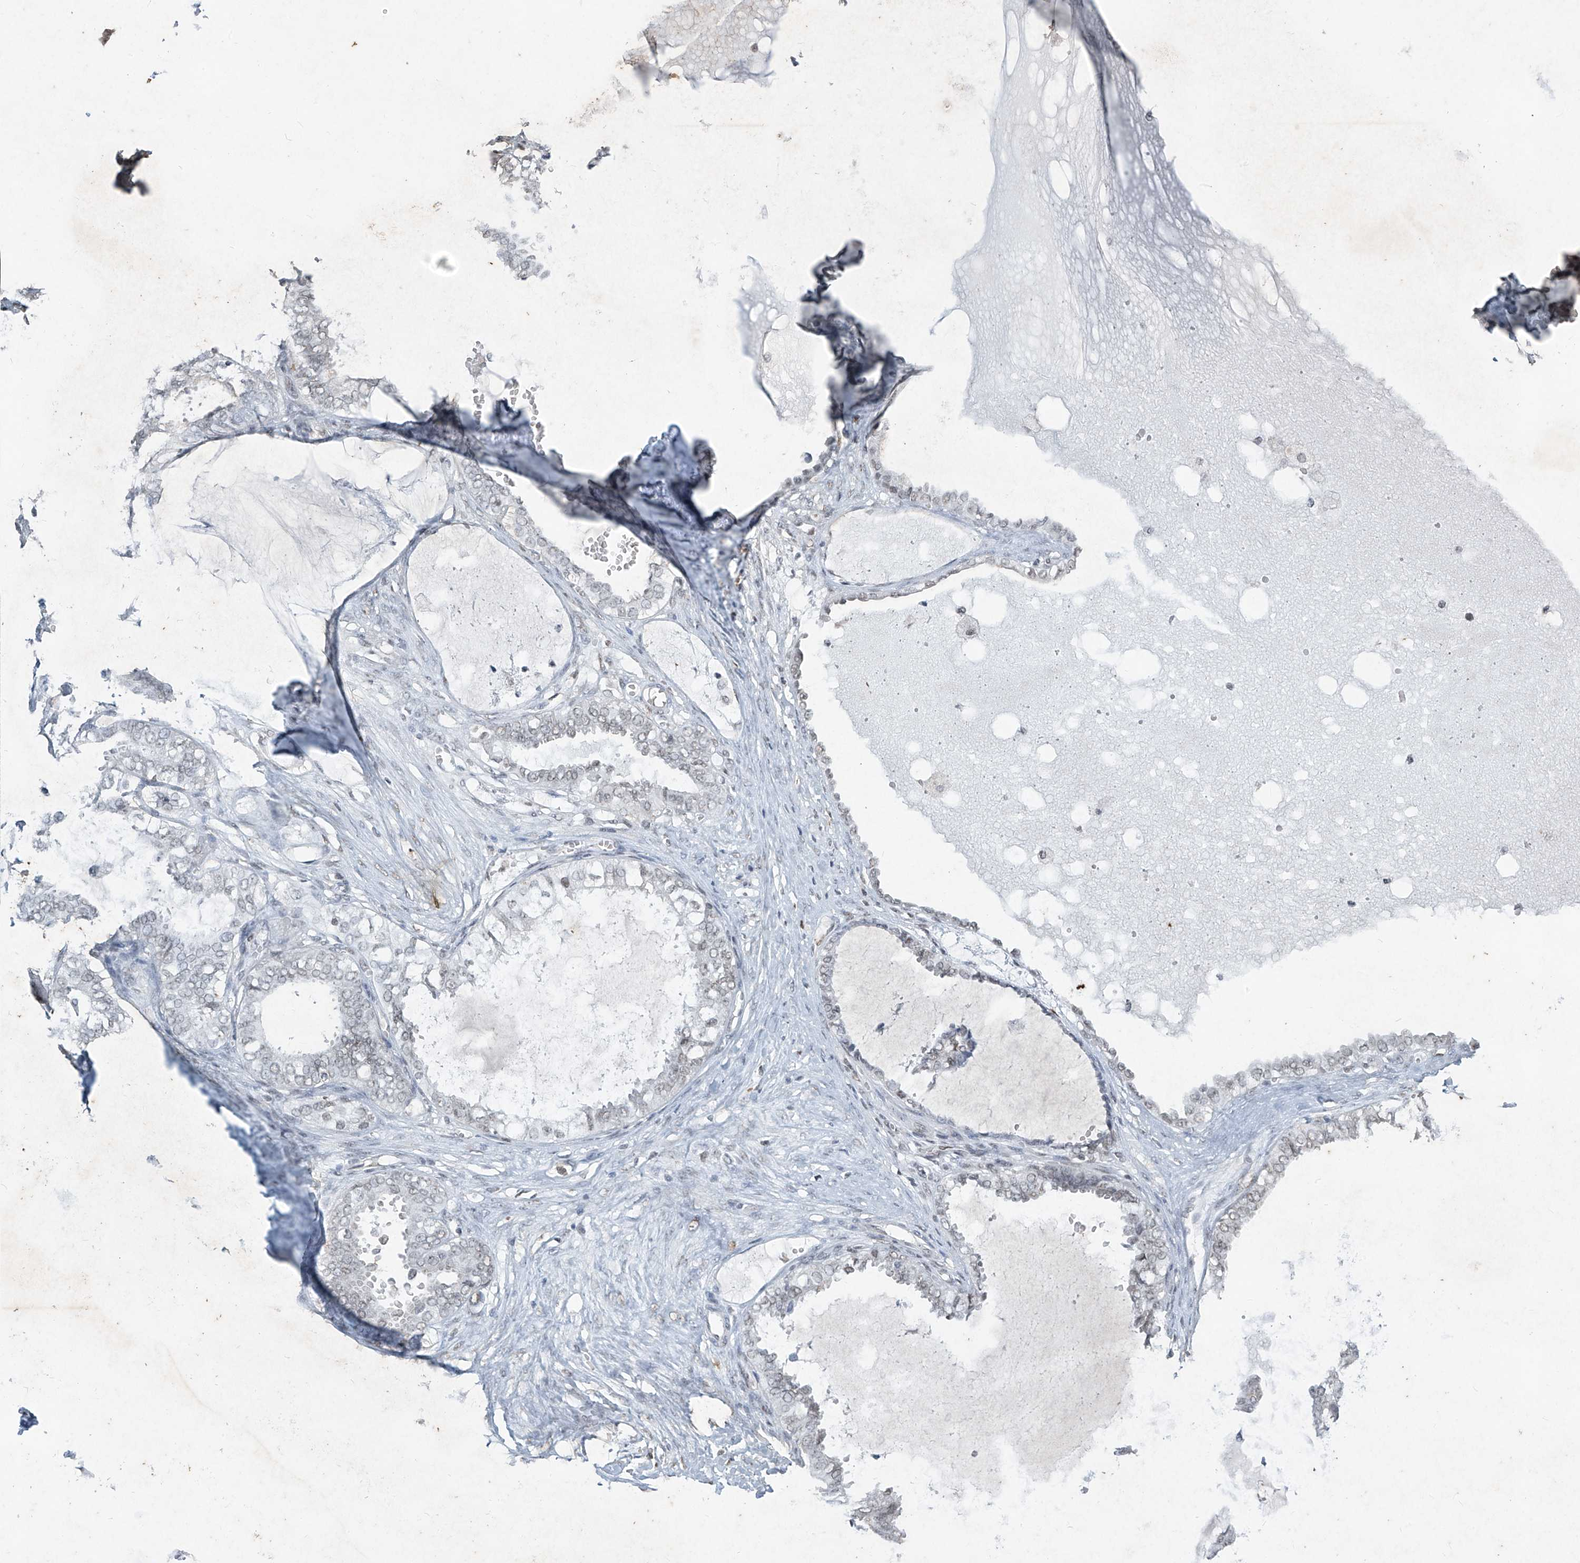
{"staining": {"intensity": "negative", "quantity": "none", "location": "none"}, "tissue": "ovarian cancer", "cell_type": "Tumor cells", "image_type": "cancer", "snomed": [{"axis": "morphology", "description": "Carcinoma, NOS"}, {"axis": "morphology", "description": "Carcinoma, endometroid"}, {"axis": "topography", "description": "Ovary"}], "caption": "Immunohistochemistry of human ovarian cancer reveals no staining in tumor cells.", "gene": "TFEC", "patient": {"sex": "female", "age": 50}}